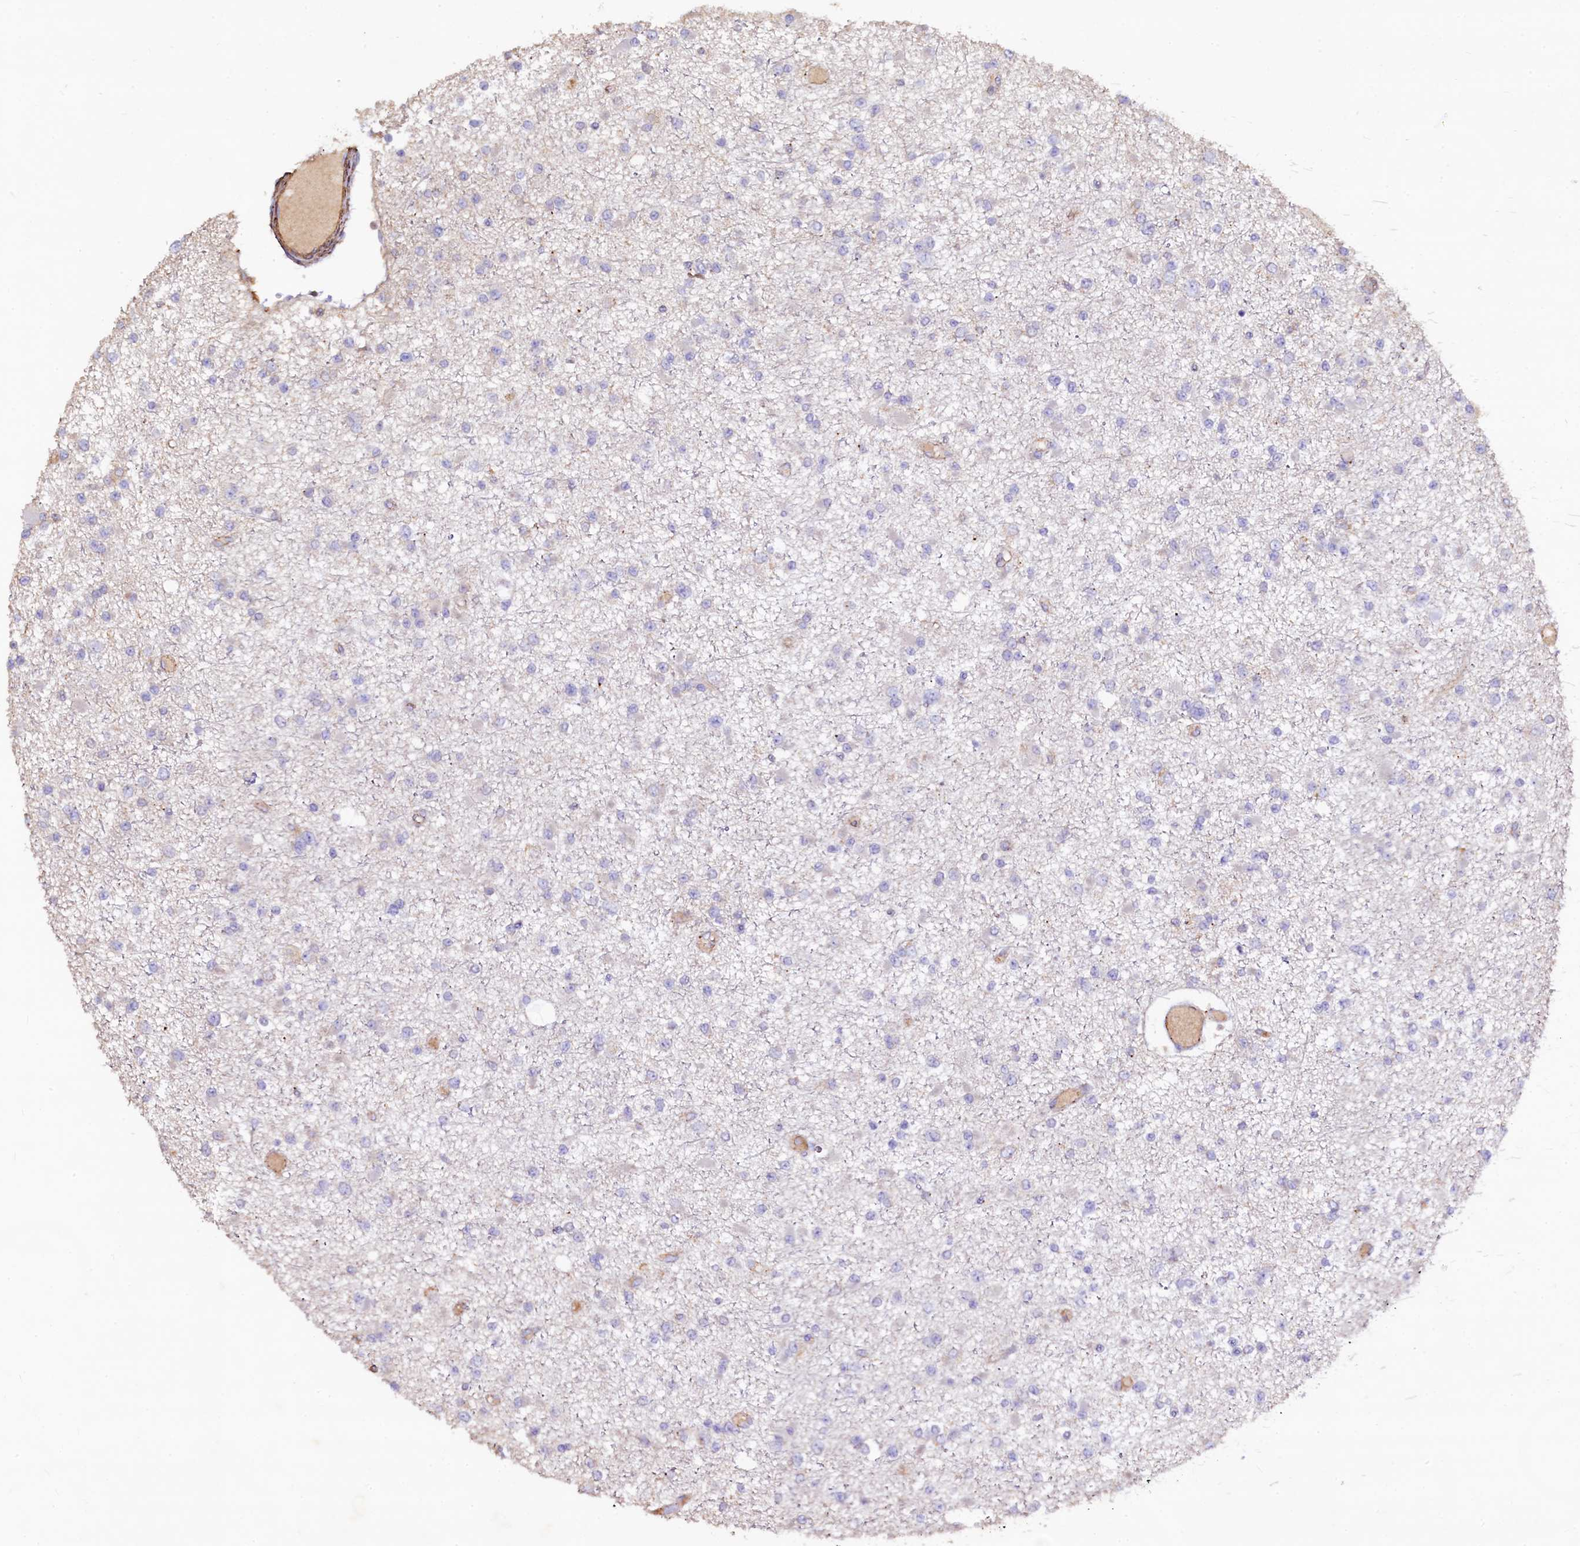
{"staining": {"intensity": "negative", "quantity": "none", "location": "none"}, "tissue": "glioma", "cell_type": "Tumor cells", "image_type": "cancer", "snomed": [{"axis": "morphology", "description": "Glioma, malignant, Low grade"}, {"axis": "topography", "description": "Brain"}], "caption": "There is no significant staining in tumor cells of malignant low-grade glioma.", "gene": "KLHDC4", "patient": {"sex": "female", "age": 22}}